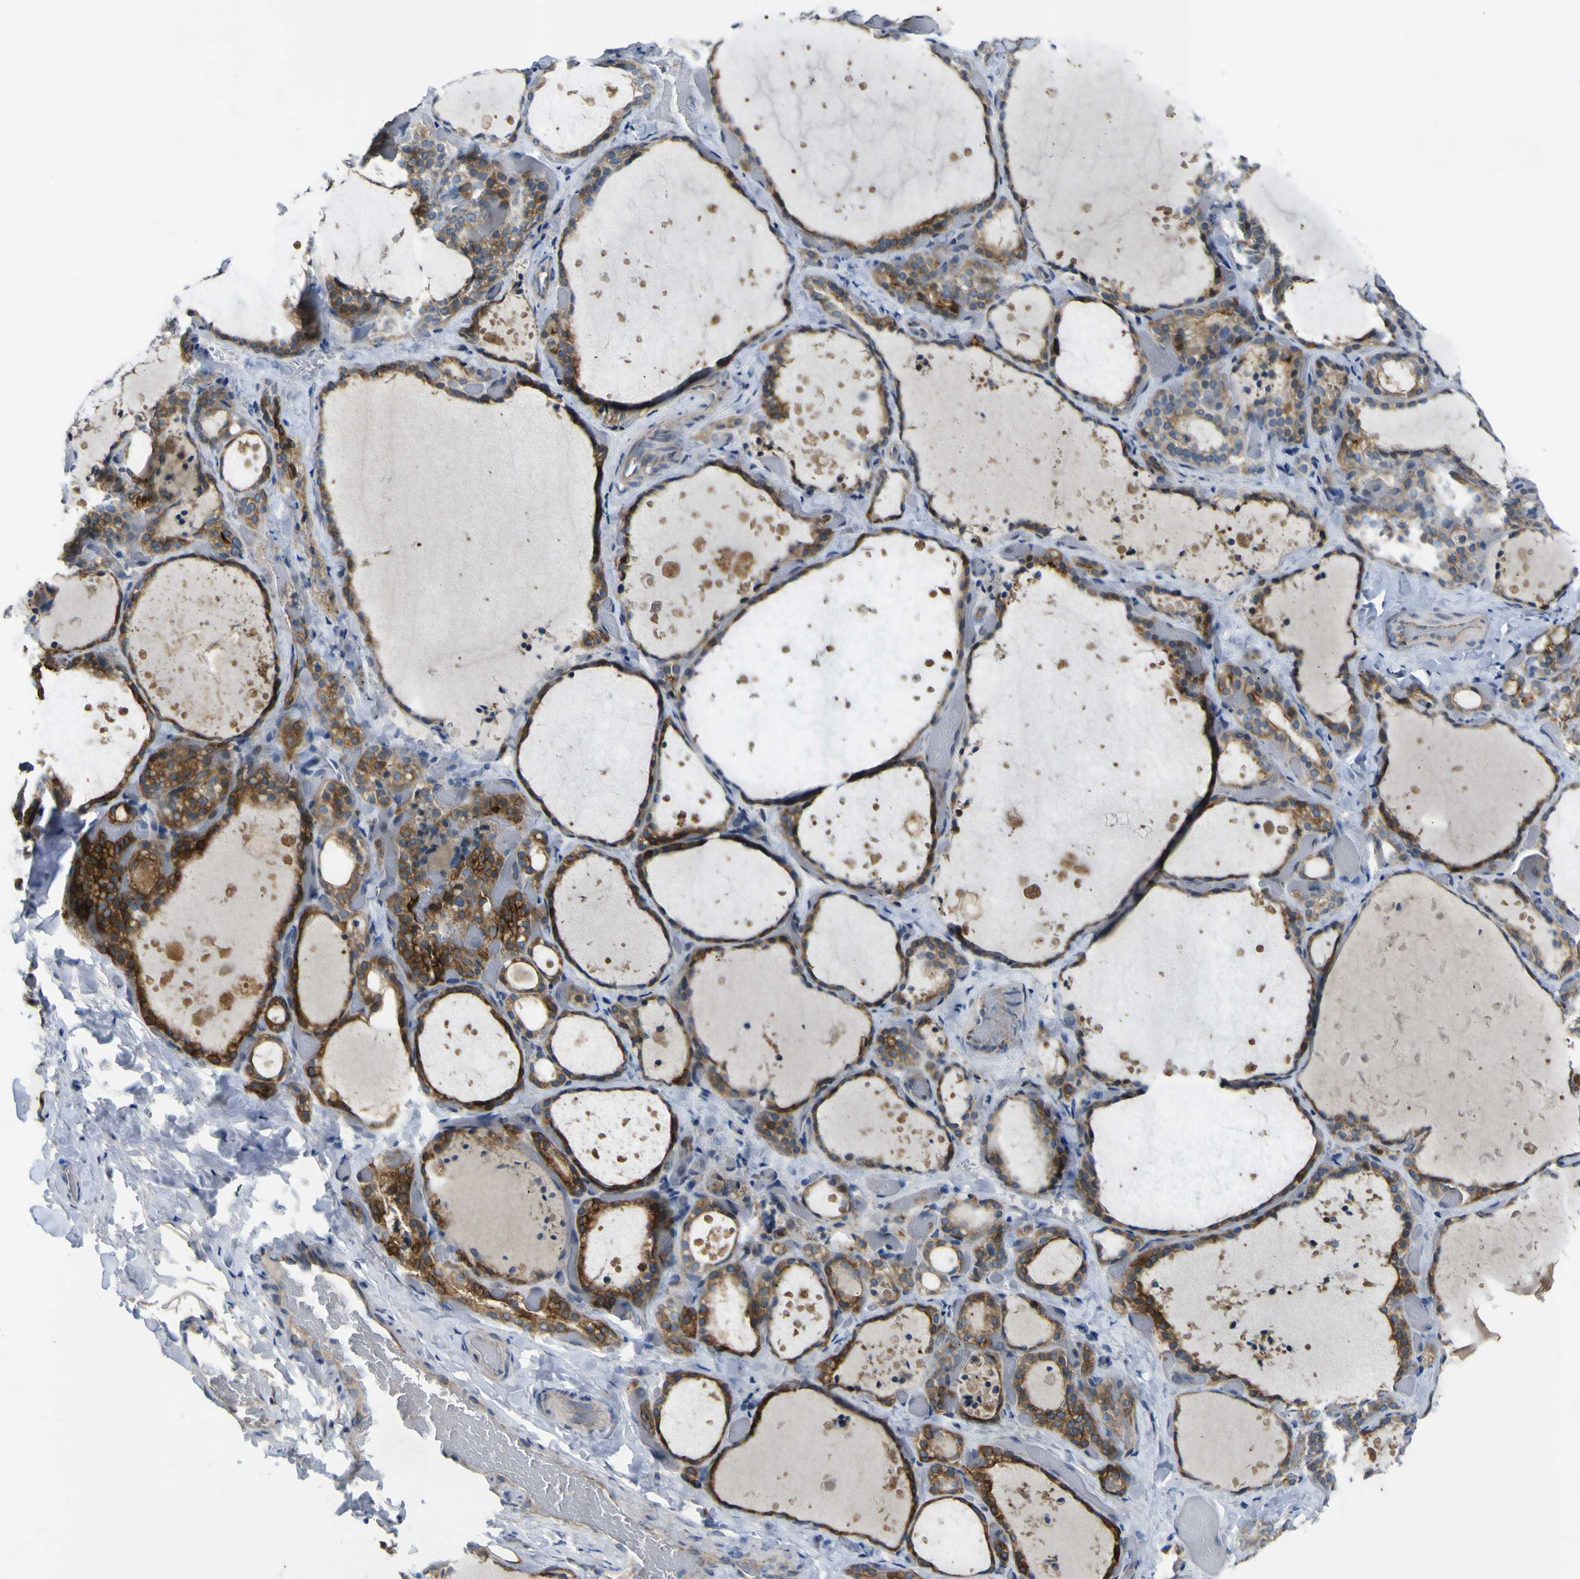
{"staining": {"intensity": "moderate", "quantity": ">75%", "location": "cytoplasmic/membranous"}, "tissue": "thyroid gland", "cell_type": "Glandular cells", "image_type": "normal", "snomed": [{"axis": "morphology", "description": "Normal tissue, NOS"}, {"axis": "topography", "description": "Thyroid gland"}], "caption": "Brown immunohistochemical staining in unremarkable human thyroid gland demonstrates moderate cytoplasmic/membranous positivity in about >75% of glandular cells.", "gene": "LDLR", "patient": {"sex": "female", "age": 44}}